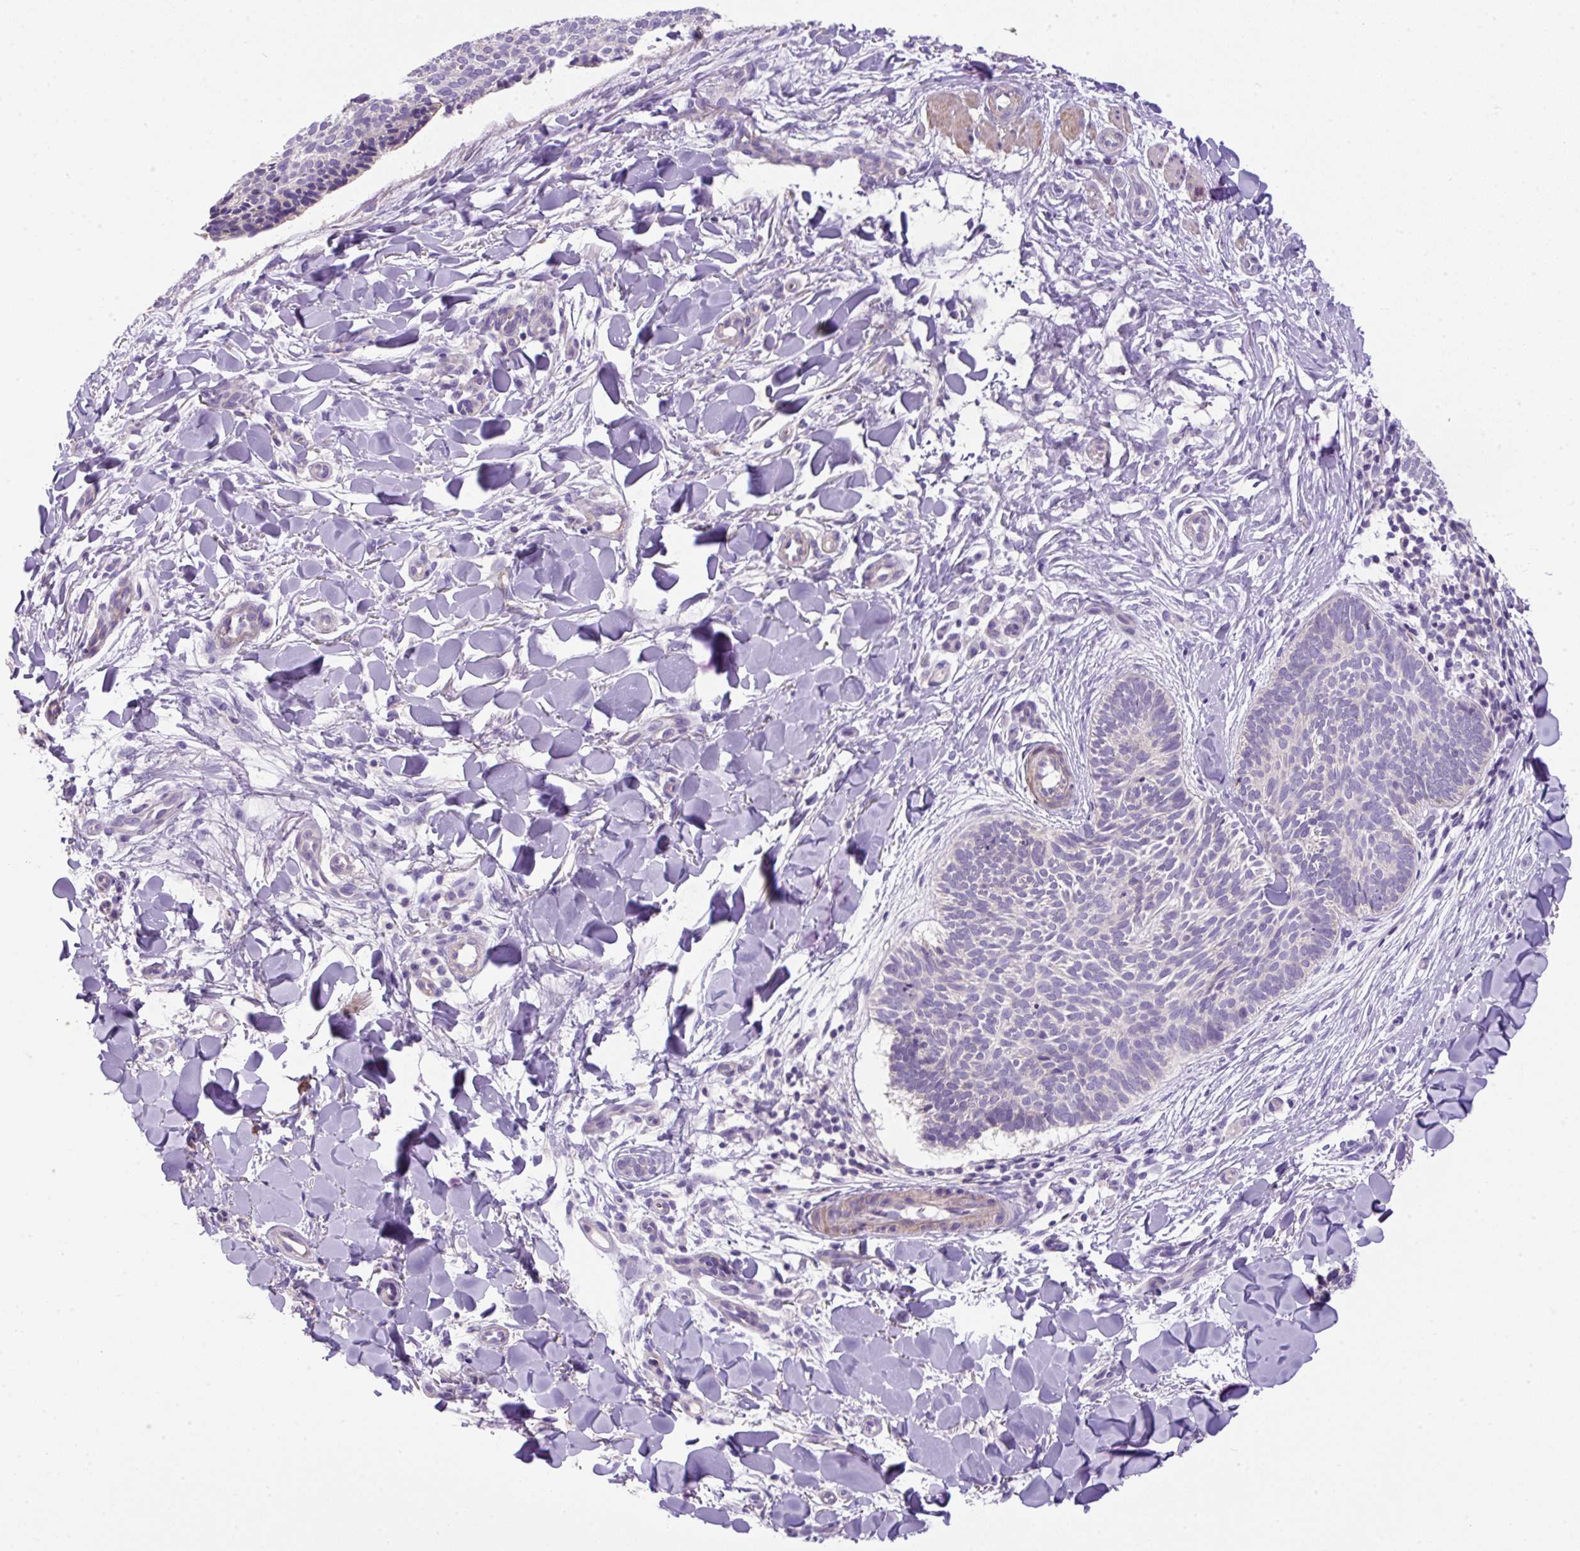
{"staining": {"intensity": "negative", "quantity": "none", "location": "none"}, "tissue": "skin cancer", "cell_type": "Tumor cells", "image_type": "cancer", "snomed": [{"axis": "morphology", "description": "Normal tissue, NOS"}, {"axis": "morphology", "description": "Basal cell carcinoma"}, {"axis": "topography", "description": "Skin"}], "caption": "Skin cancer was stained to show a protein in brown. There is no significant expression in tumor cells.", "gene": "NPTN", "patient": {"sex": "male", "age": 50}}